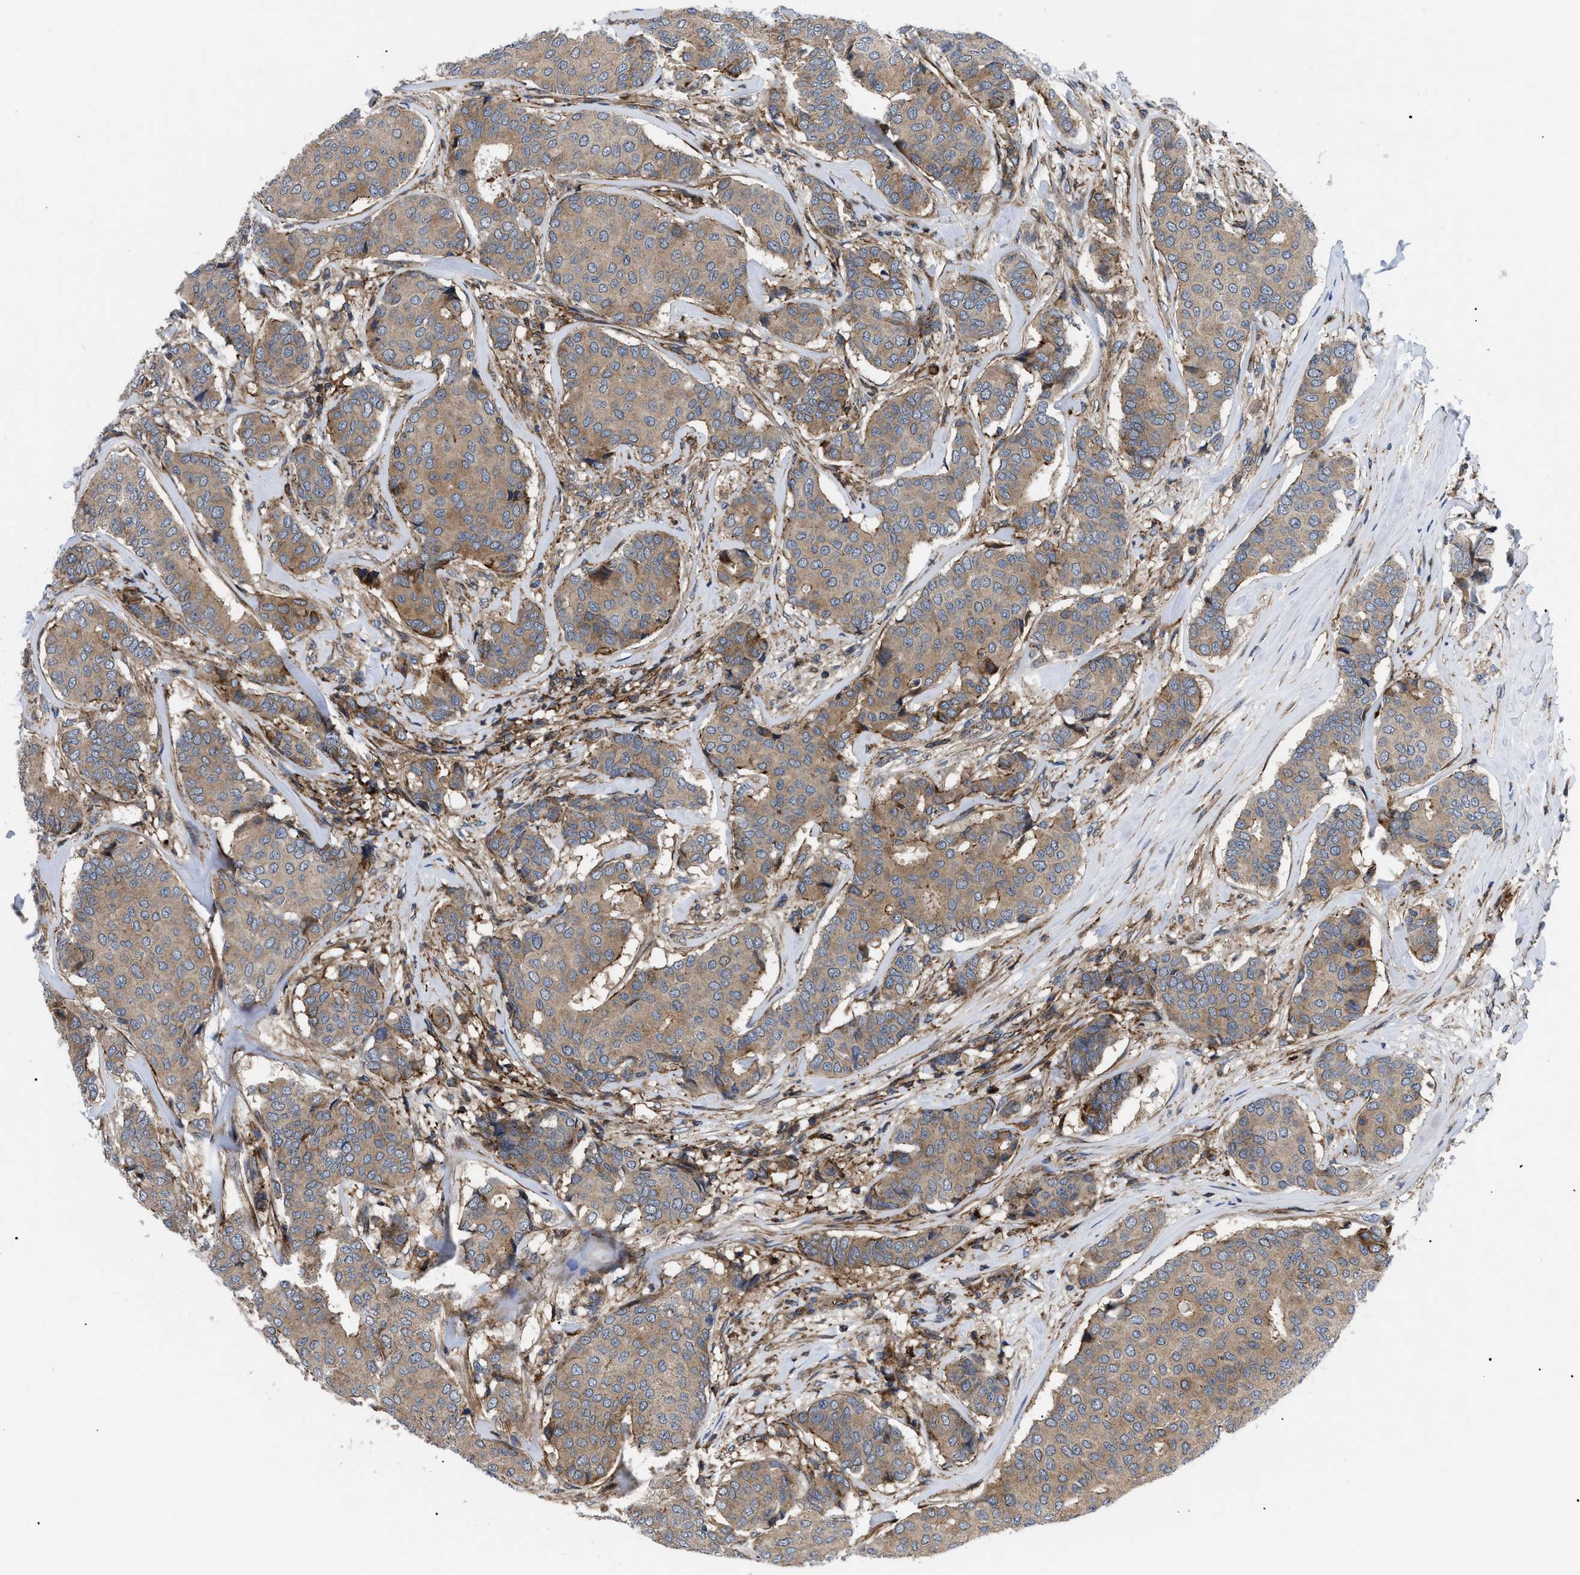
{"staining": {"intensity": "moderate", "quantity": ">75%", "location": "cytoplasmic/membranous"}, "tissue": "breast cancer", "cell_type": "Tumor cells", "image_type": "cancer", "snomed": [{"axis": "morphology", "description": "Duct carcinoma"}, {"axis": "topography", "description": "Breast"}], "caption": "Human breast cancer stained with a protein marker exhibits moderate staining in tumor cells.", "gene": "SPAST", "patient": {"sex": "female", "age": 75}}